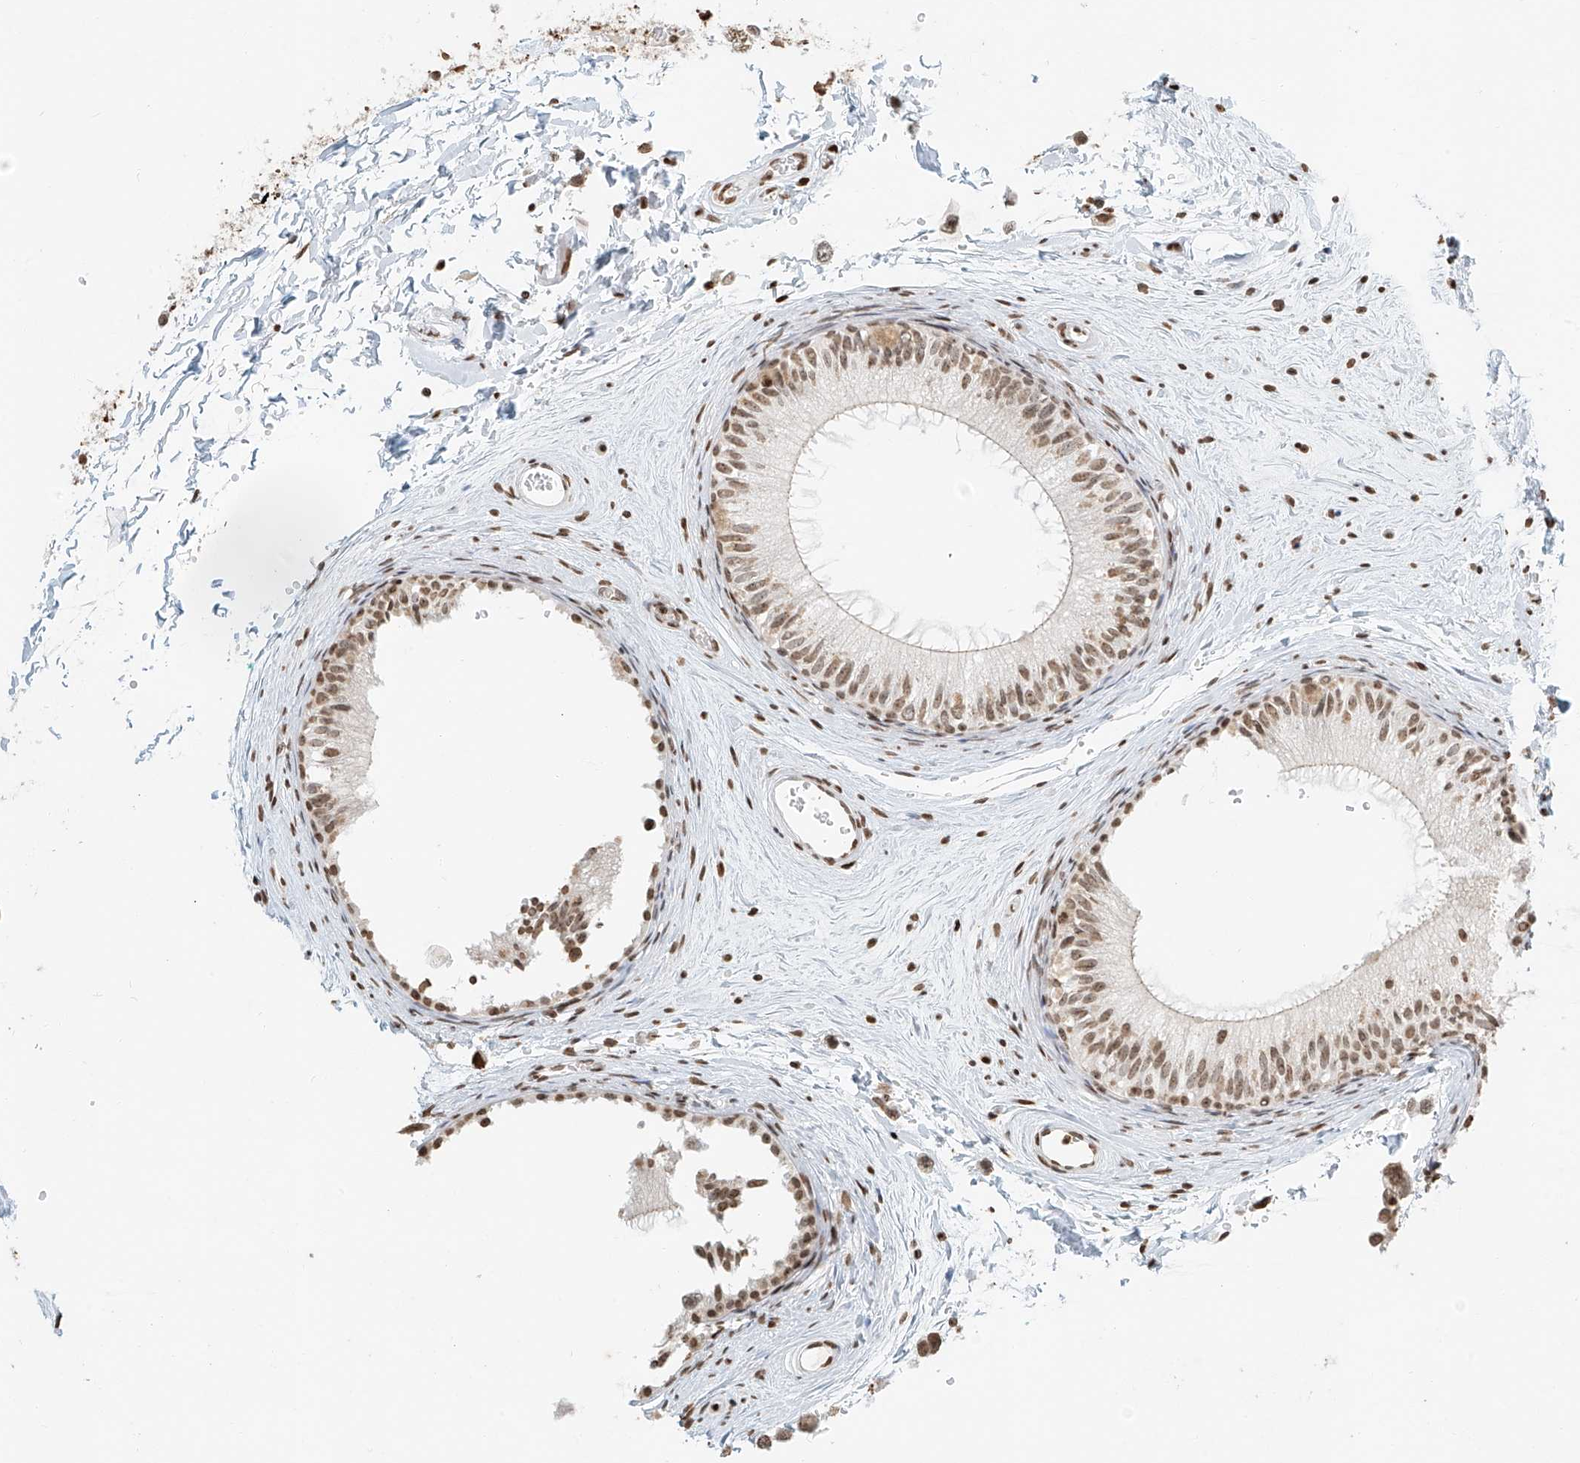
{"staining": {"intensity": "moderate", "quantity": ">75%", "location": "nuclear"}, "tissue": "epididymis", "cell_type": "Glandular cells", "image_type": "normal", "snomed": [{"axis": "morphology", "description": "Normal tissue, NOS"}, {"axis": "topography", "description": "Epididymis"}], "caption": "The histopathology image reveals immunohistochemical staining of unremarkable epididymis. There is moderate nuclear expression is identified in approximately >75% of glandular cells.", "gene": "C17orf58", "patient": {"sex": "male", "age": 34}}